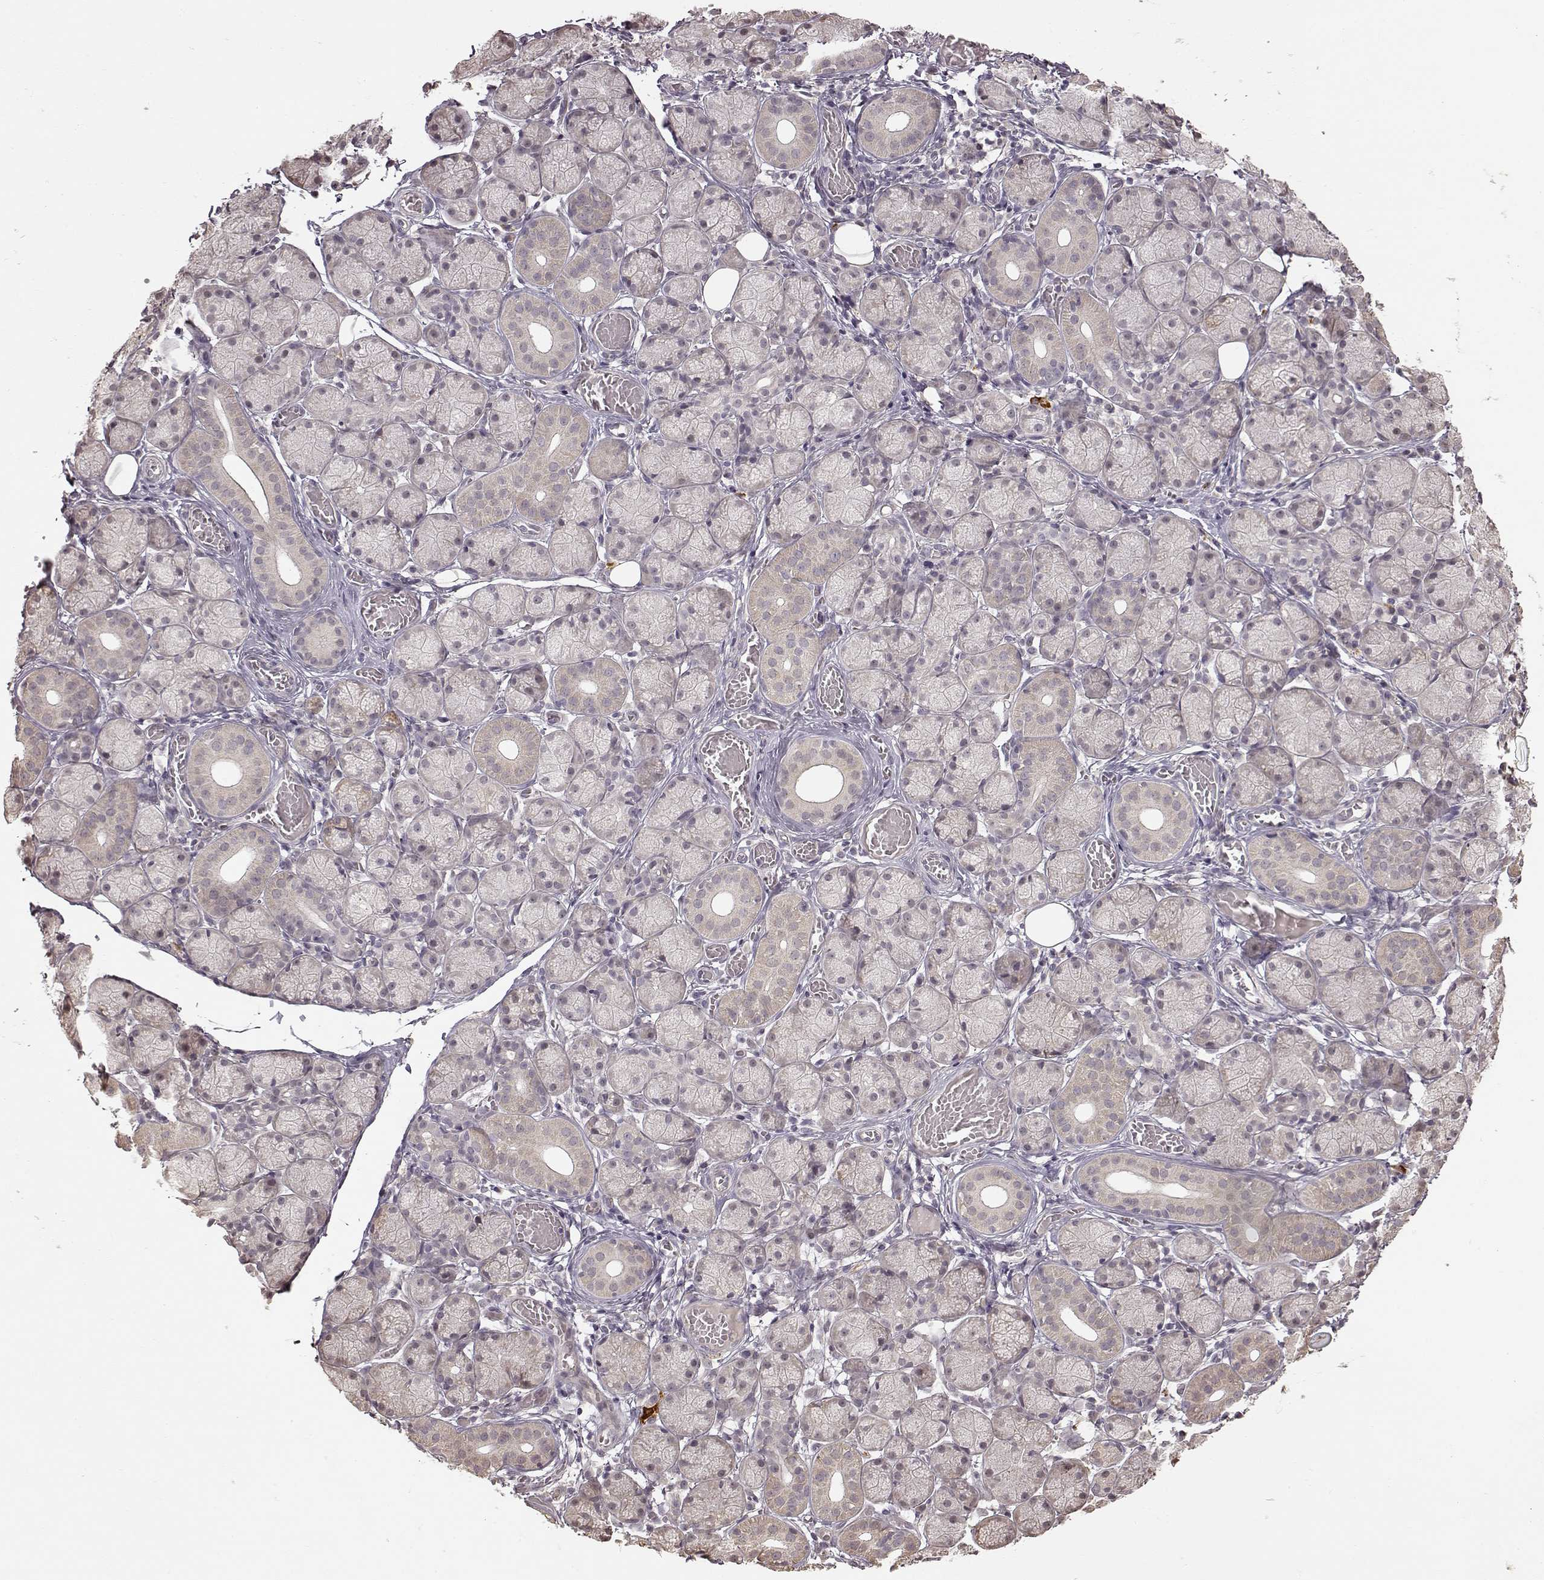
{"staining": {"intensity": "negative", "quantity": "none", "location": "none"}, "tissue": "salivary gland", "cell_type": "Glandular cells", "image_type": "normal", "snomed": [{"axis": "morphology", "description": "Normal tissue, NOS"}, {"axis": "topography", "description": "Salivary gland"}, {"axis": "topography", "description": "Peripheral nerve tissue"}], "caption": "Immunohistochemistry (IHC) photomicrograph of benign salivary gland: human salivary gland stained with DAB shows no significant protein positivity in glandular cells. (Stains: DAB immunohistochemistry (IHC) with hematoxylin counter stain, Microscopy: brightfield microscopy at high magnification).", "gene": "CRB1", "patient": {"sex": "female", "age": 24}}